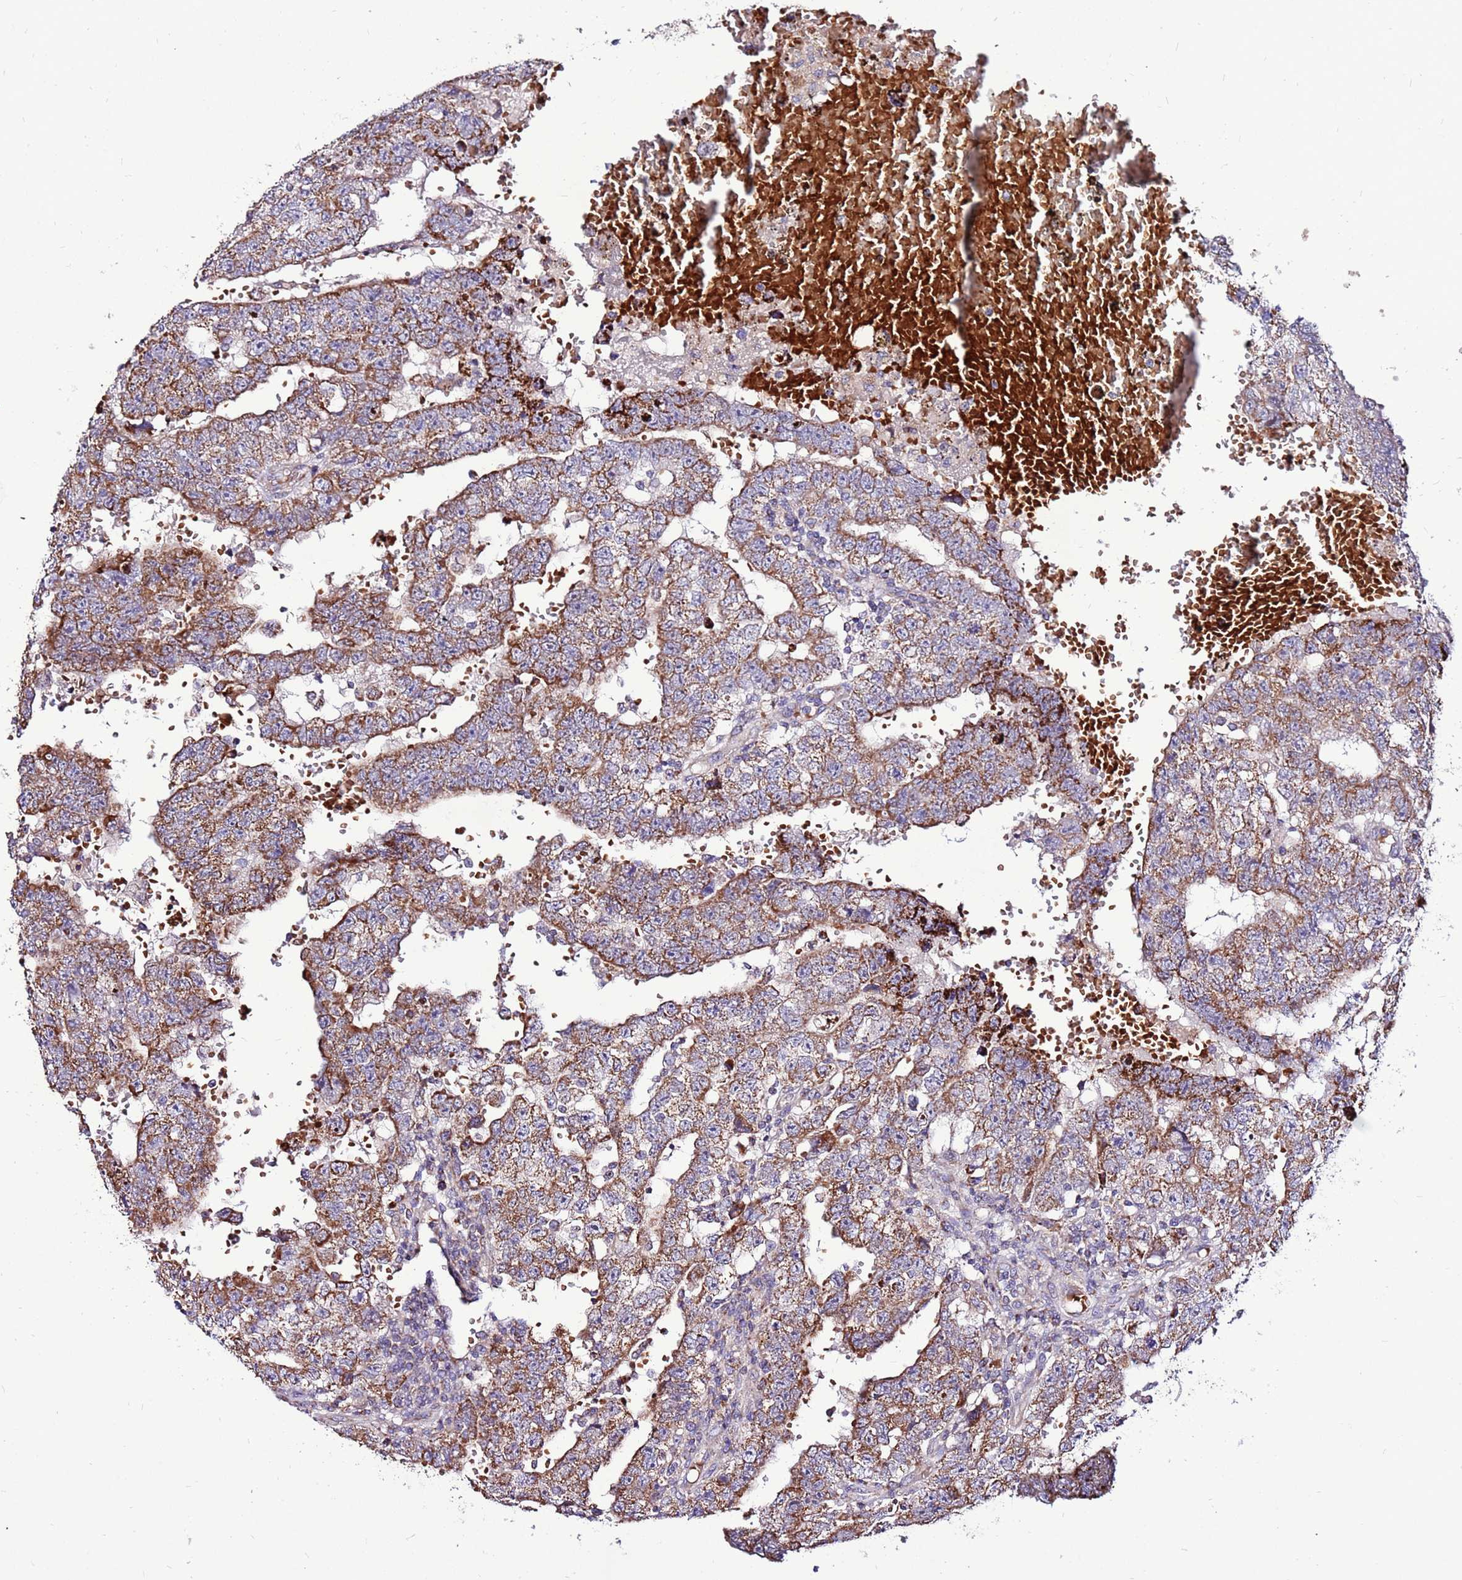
{"staining": {"intensity": "moderate", "quantity": ">75%", "location": "cytoplasmic/membranous"}, "tissue": "testis cancer", "cell_type": "Tumor cells", "image_type": "cancer", "snomed": [{"axis": "morphology", "description": "Carcinoma, Embryonal, NOS"}, {"axis": "topography", "description": "Testis"}], "caption": "High-magnification brightfield microscopy of testis embryonal carcinoma stained with DAB (brown) and counterstained with hematoxylin (blue). tumor cells exhibit moderate cytoplasmic/membranous positivity is seen in about>75% of cells. The protein is stained brown, and the nuclei are stained in blue (DAB IHC with brightfield microscopy, high magnification).", "gene": "SPSB3", "patient": {"sex": "male", "age": 25}}